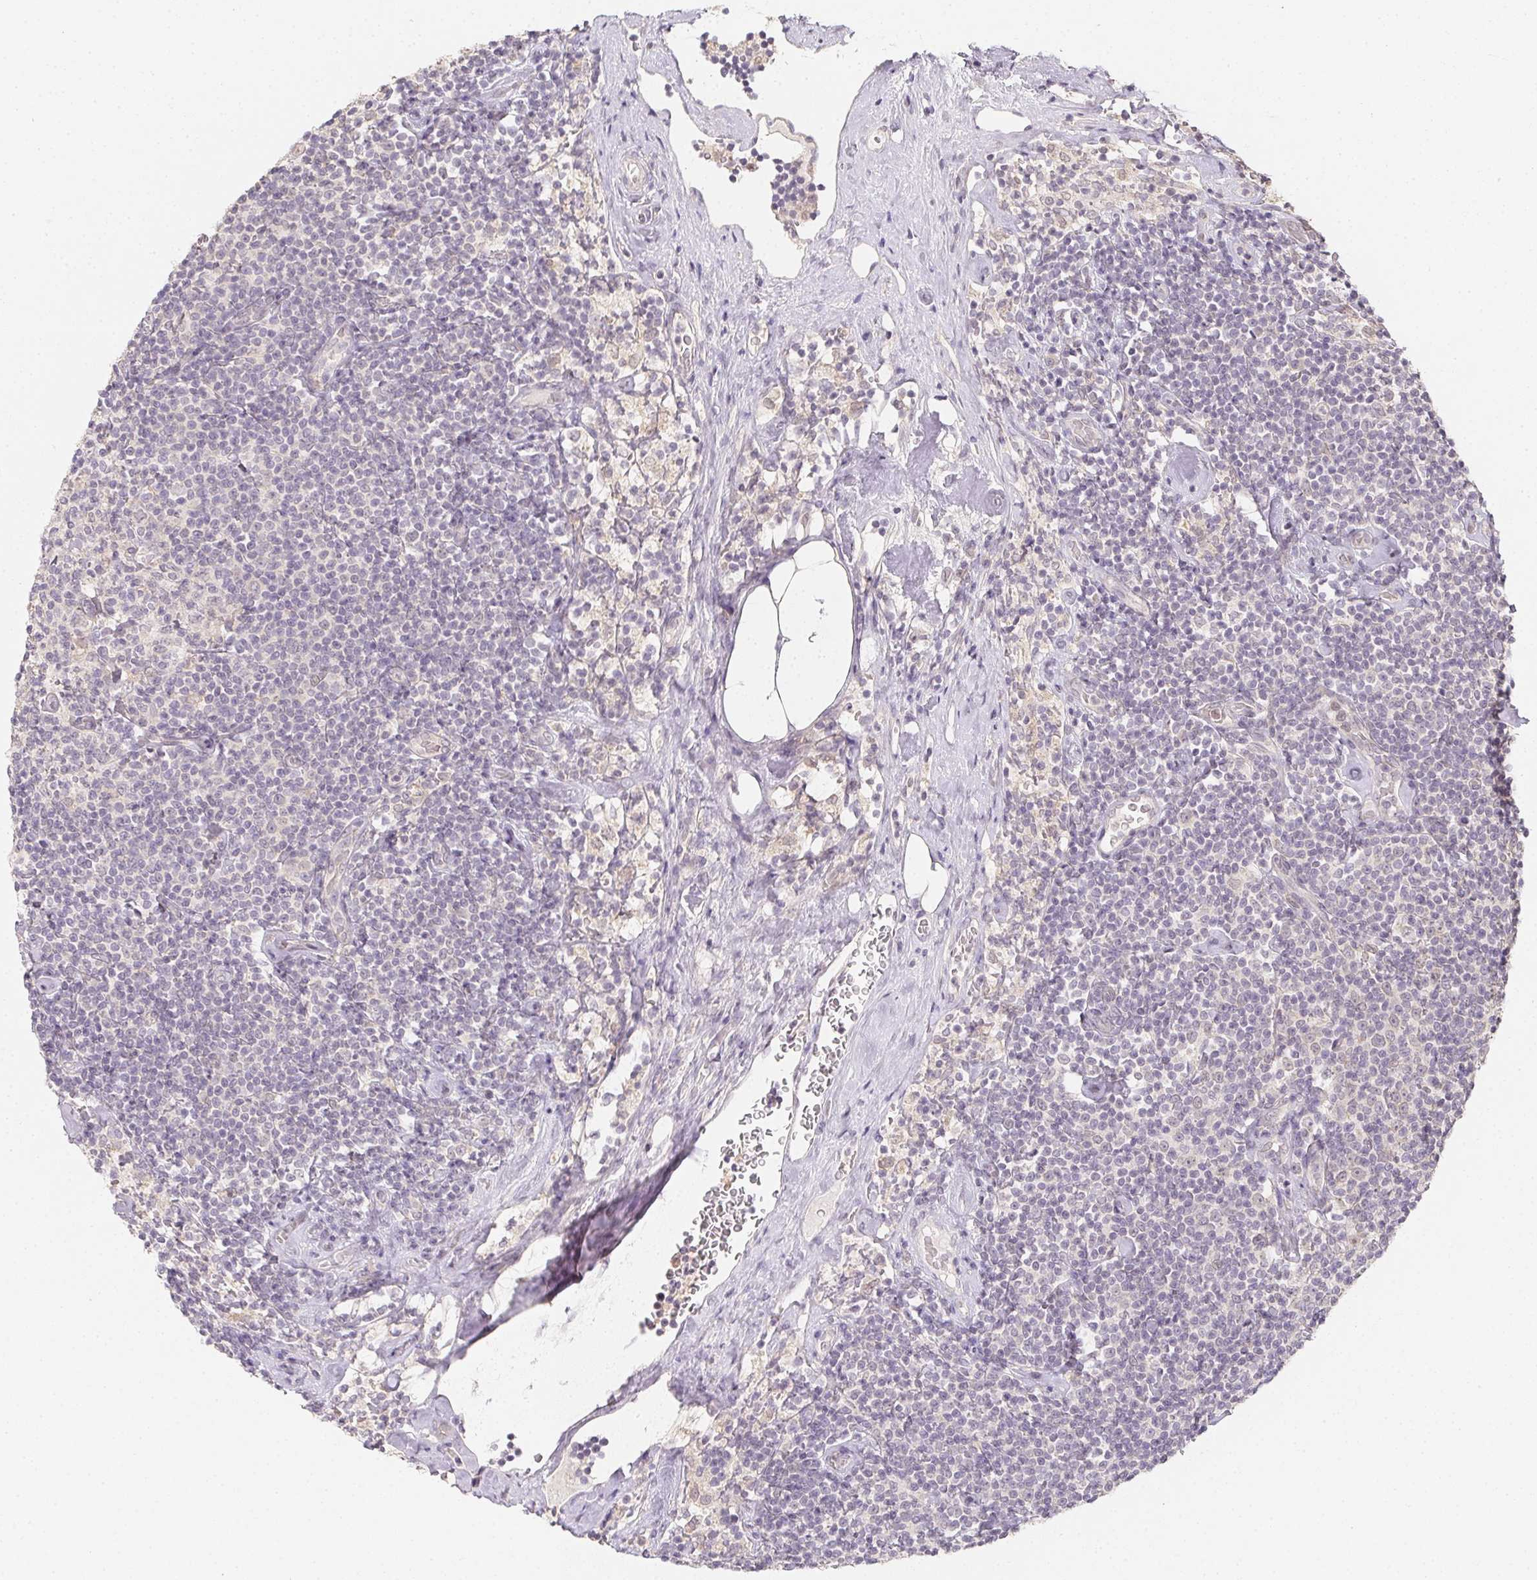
{"staining": {"intensity": "negative", "quantity": "none", "location": "none"}, "tissue": "lymphoma", "cell_type": "Tumor cells", "image_type": "cancer", "snomed": [{"axis": "morphology", "description": "Malignant lymphoma, non-Hodgkin's type, Low grade"}, {"axis": "topography", "description": "Lymph node"}], "caption": "Micrograph shows no protein positivity in tumor cells of lymphoma tissue.", "gene": "SOAT1", "patient": {"sex": "male", "age": 81}}